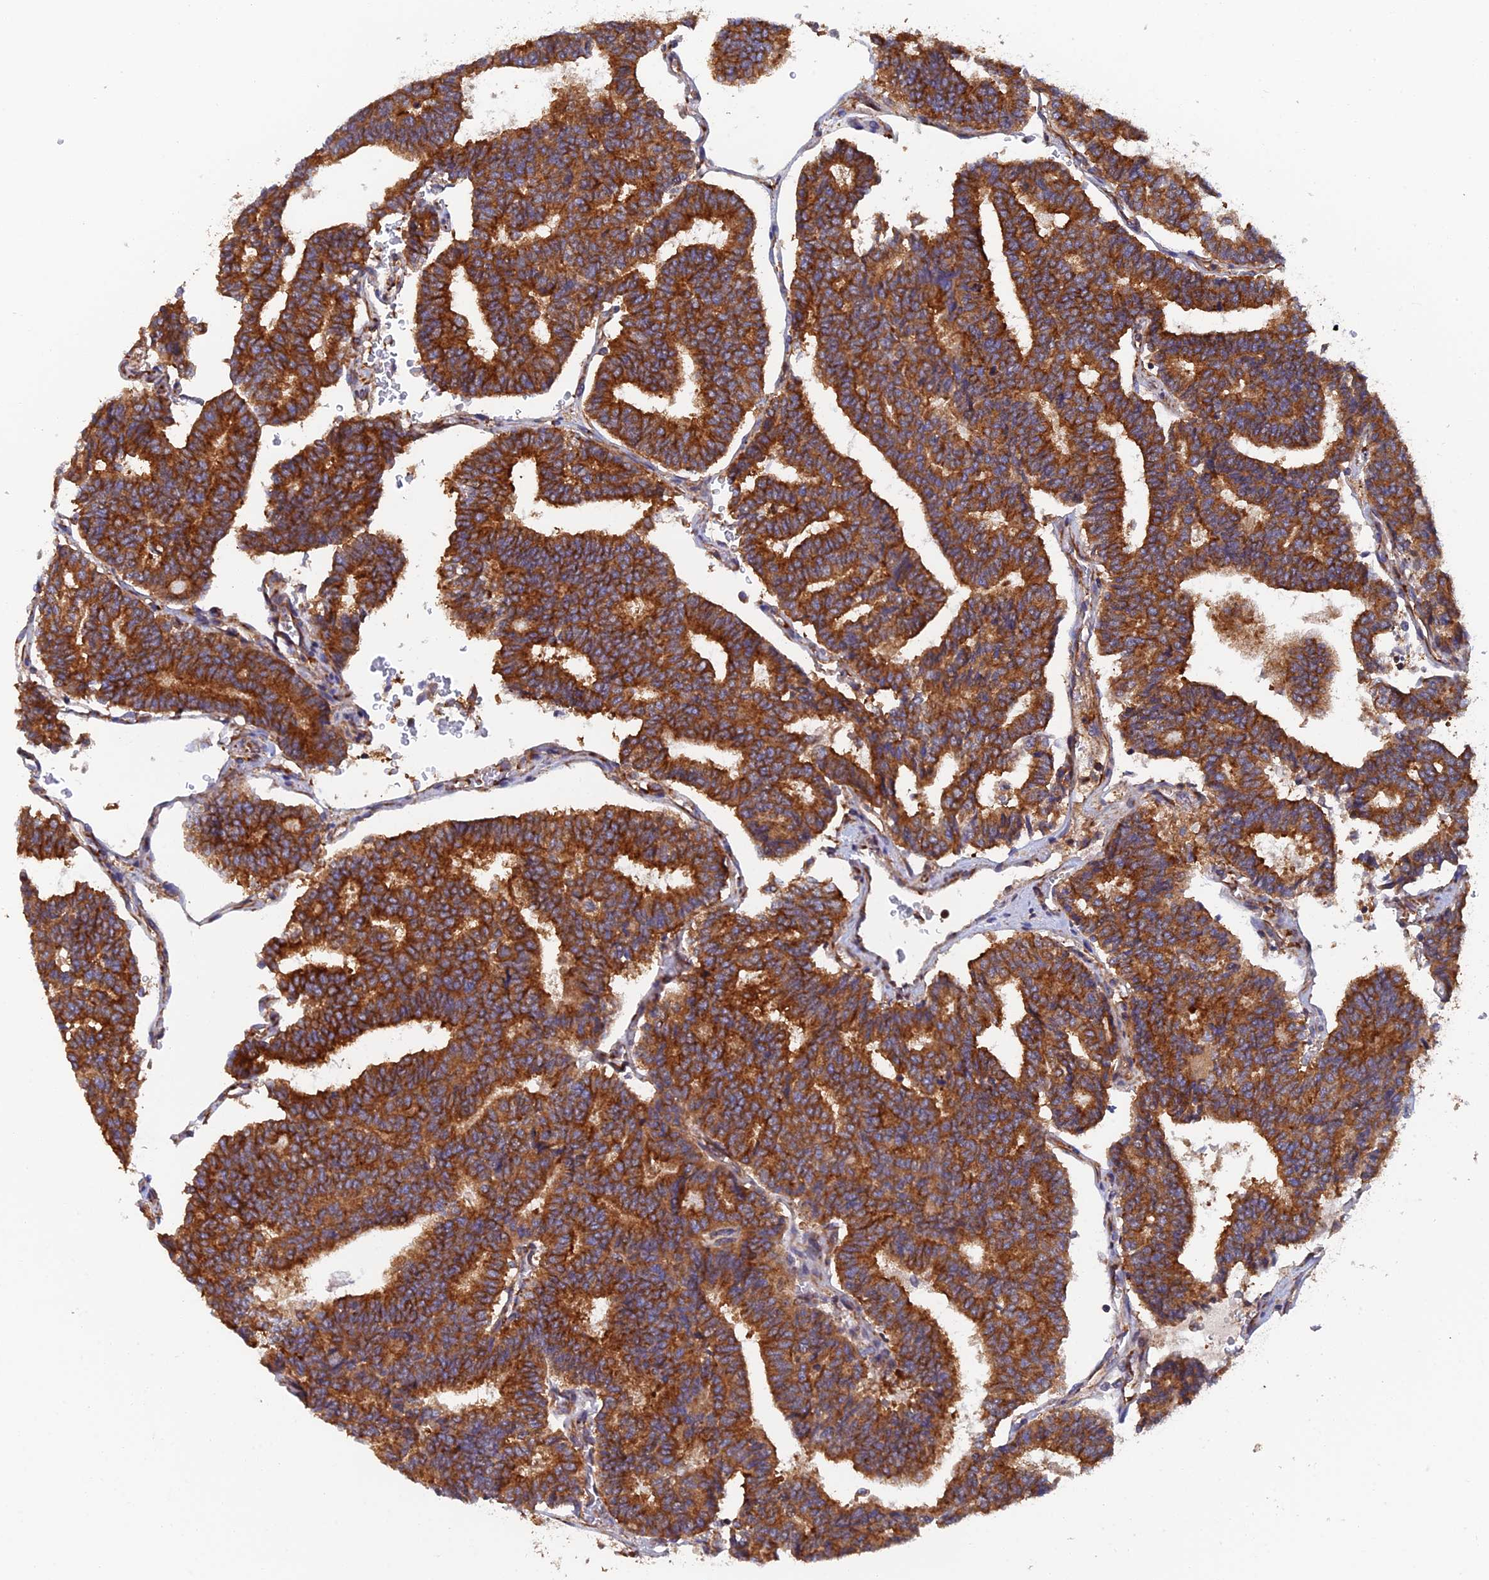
{"staining": {"intensity": "strong", "quantity": ">75%", "location": "cytoplasmic/membranous"}, "tissue": "thyroid cancer", "cell_type": "Tumor cells", "image_type": "cancer", "snomed": [{"axis": "morphology", "description": "Papillary adenocarcinoma, NOS"}, {"axis": "topography", "description": "Thyroid gland"}], "caption": "The micrograph displays a brown stain indicating the presence of a protein in the cytoplasmic/membranous of tumor cells in thyroid cancer. The staining was performed using DAB (3,3'-diaminobenzidine) to visualize the protein expression in brown, while the nuclei were stained in blue with hematoxylin (Magnification: 20x).", "gene": "DCTN2", "patient": {"sex": "female", "age": 35}}